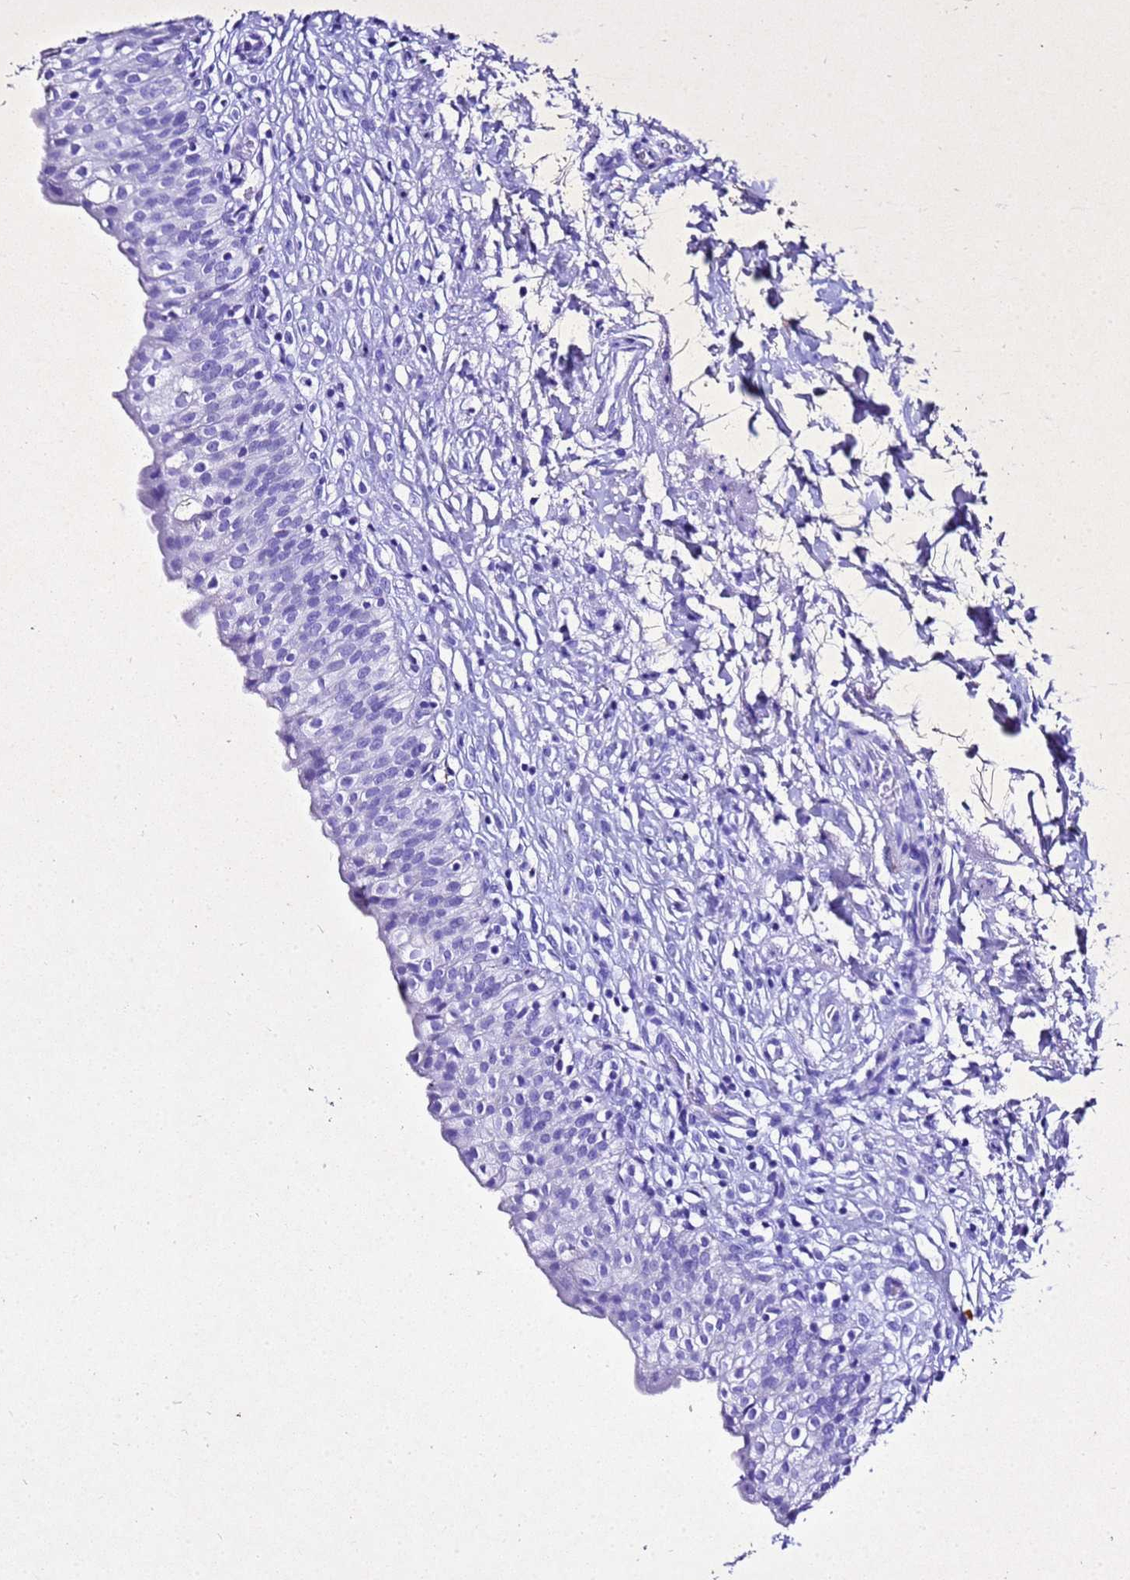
{"staining": {"intensity": "negative", "quantity": "none", "location": "none"}, "tissue": "urinary bladder", "cell_type": "Urothelial cells", "image_type": "normal", "snomed": [{"axis": "morphology", "description": "Normal tissue, NOS"}, {"axis": "topography", "description": "Urinary bladder"}], "caption": "Immunohistochemistry (IHC) image of normal urinary bladder: human urinary bladder stained with DAB (3,3'-diaminobenzidine) exhibits no significant protein expression in urothelial cells. (Stains: DAB immunohistochemistry with hematoxylin counter stain, Microscopy: brightfield microscopy at high magnification).", "gene": "LIPF", "patient": {"sex": "male", "age": 55}}